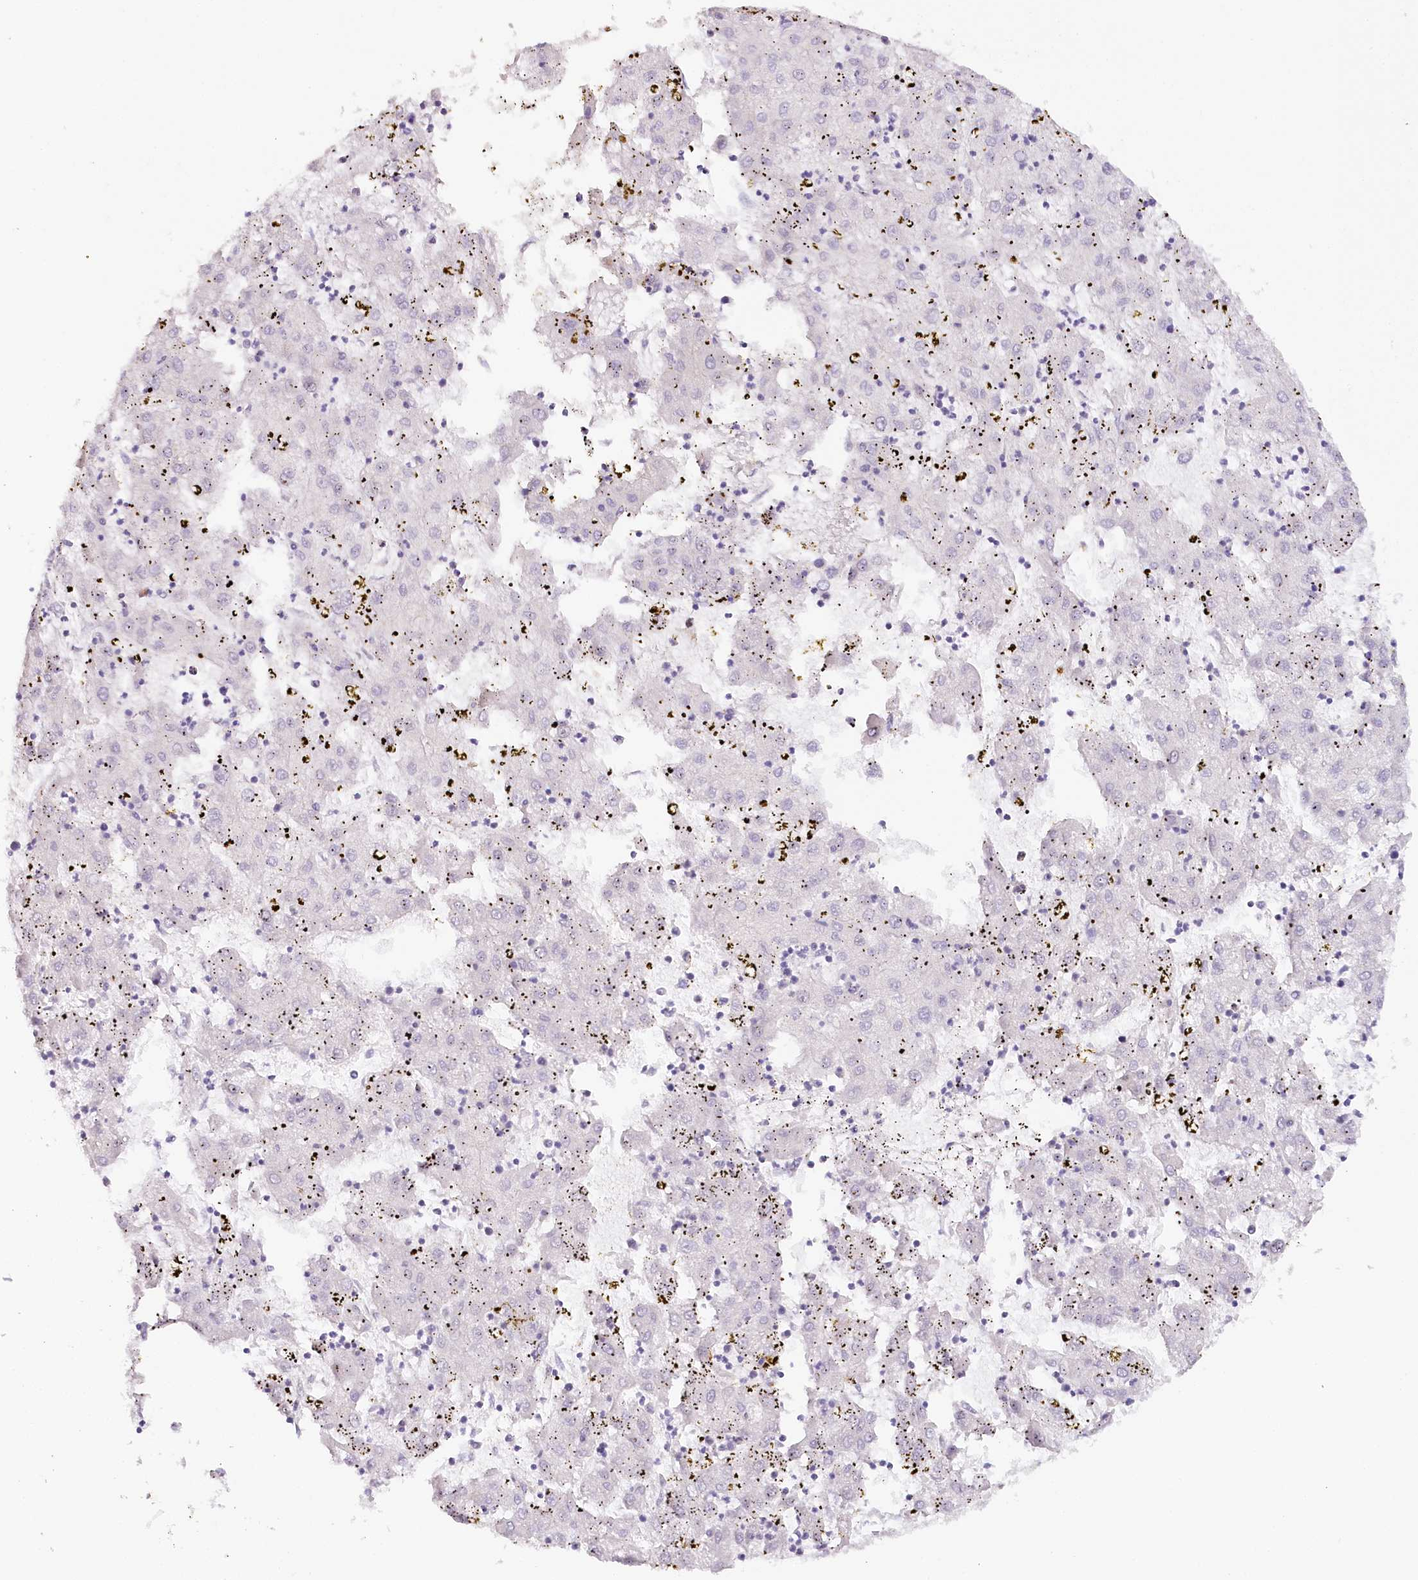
{"staining": {"intensity": "negative", "quantity": "none", "location": "none"}, "tissue": "liver cancer", "cell_type": "Tumor cells", "image_type": "cancer", "snomed": [{"axis": "morphology", "description": "Carcinoma, Hepatocellular, NOS"}, {"axis": "topography", "description": "Liver"}], "caption": "This is an immunohistochemistry histopathology image of human hepatocellular carcinoma (liver). There is no expression in tumor cells.", "gene": "TP53", "patient": {"sex": "male", "age": 72}}